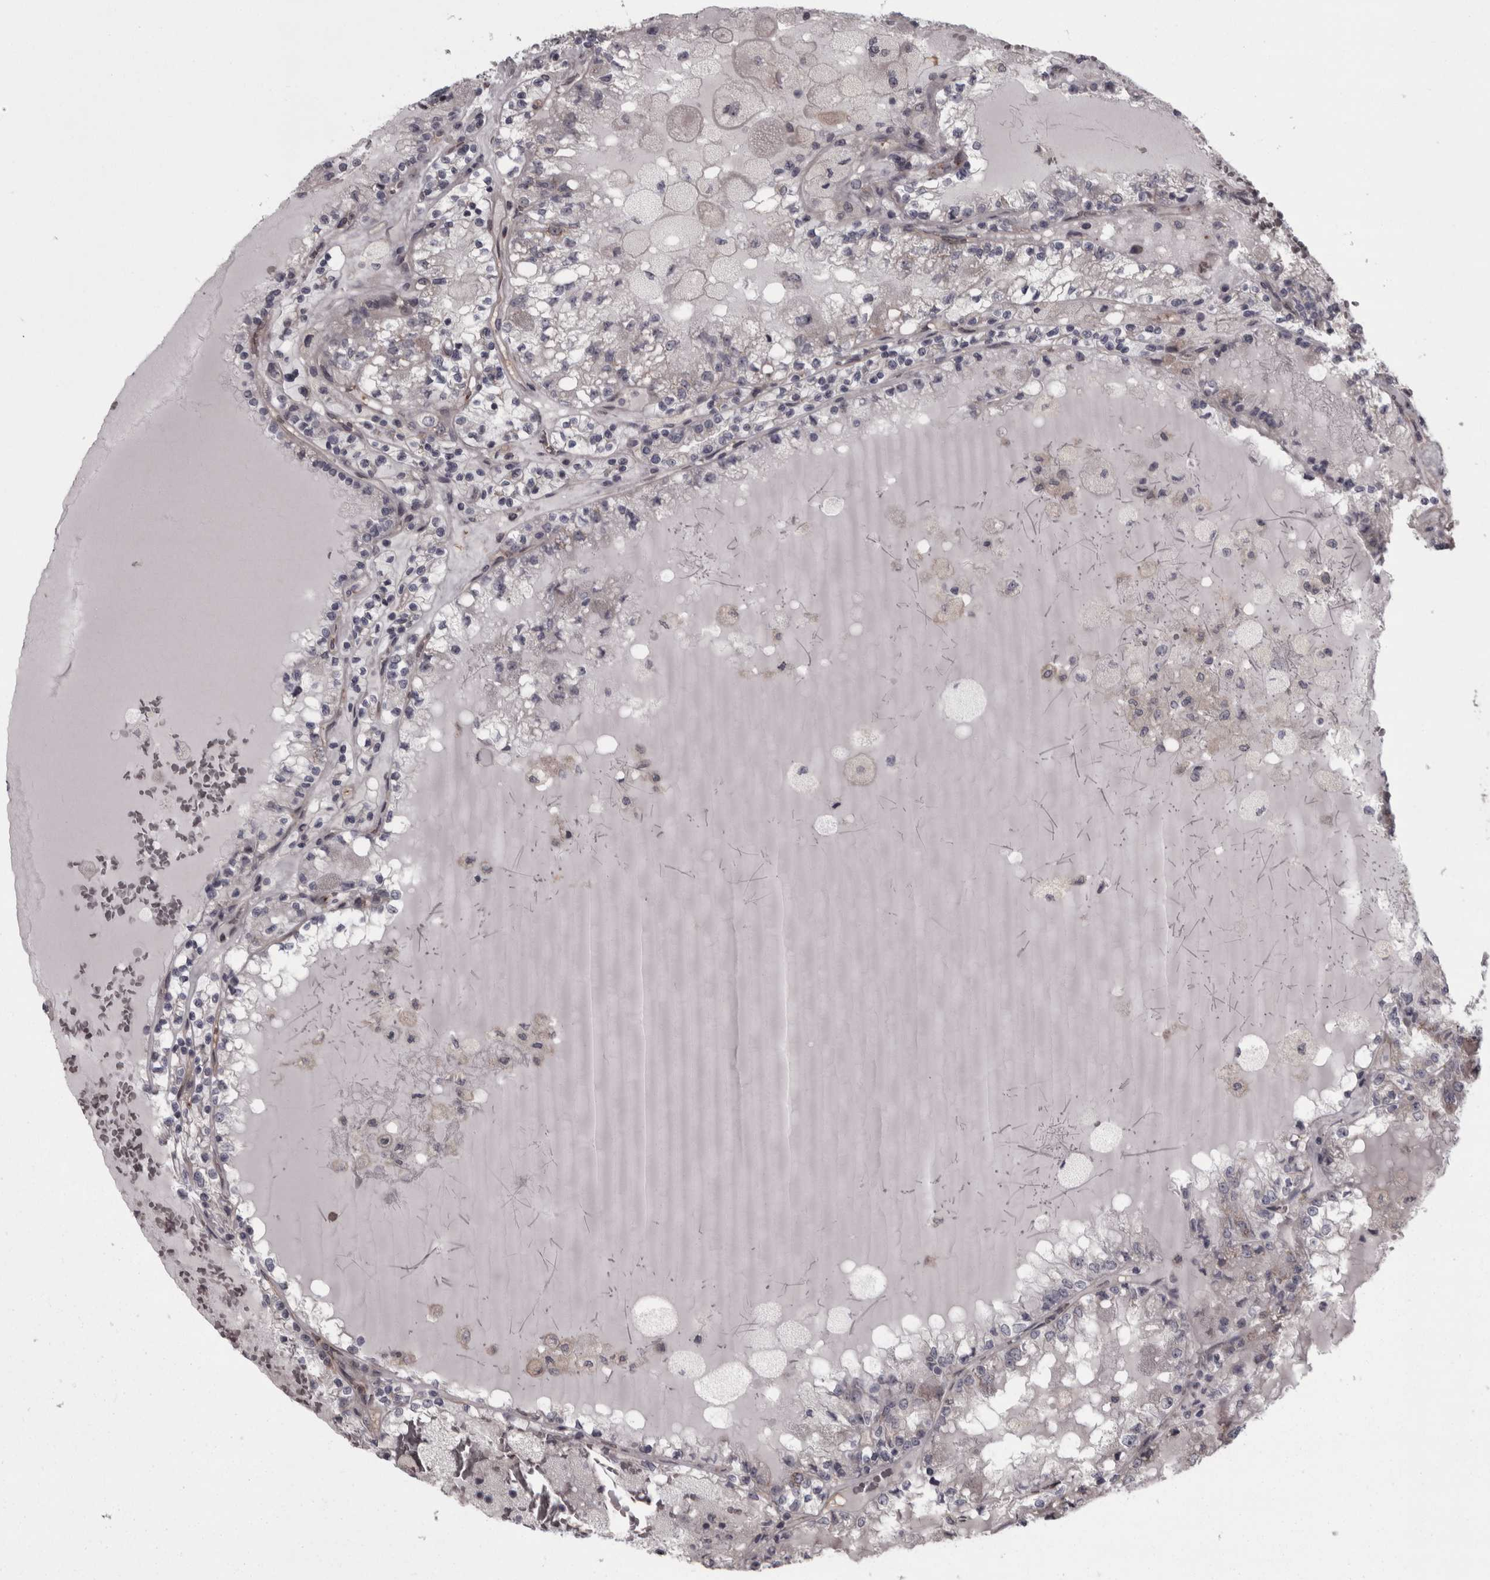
{"staining": {"intensity": "negative", "quantity": "none", "location": "none"}, "tissue": "renal cancer", "cell_type": "Tumor cells", "image_type": "cancer", "snomed": [{"axis": "morphology", "description": "Adenocarcinoma, NOS"}, {"axis": "topography", "description": "Kidney"}], "caption": "Immunohistochemistry (IHC) histopathology image of renal cancer (adenocarcinoma) stained for a protein (brown), which demonstrates no positivity in tumor cells.", "gene": "RSU1", "patient": {"sex": "female", "age": 56}}